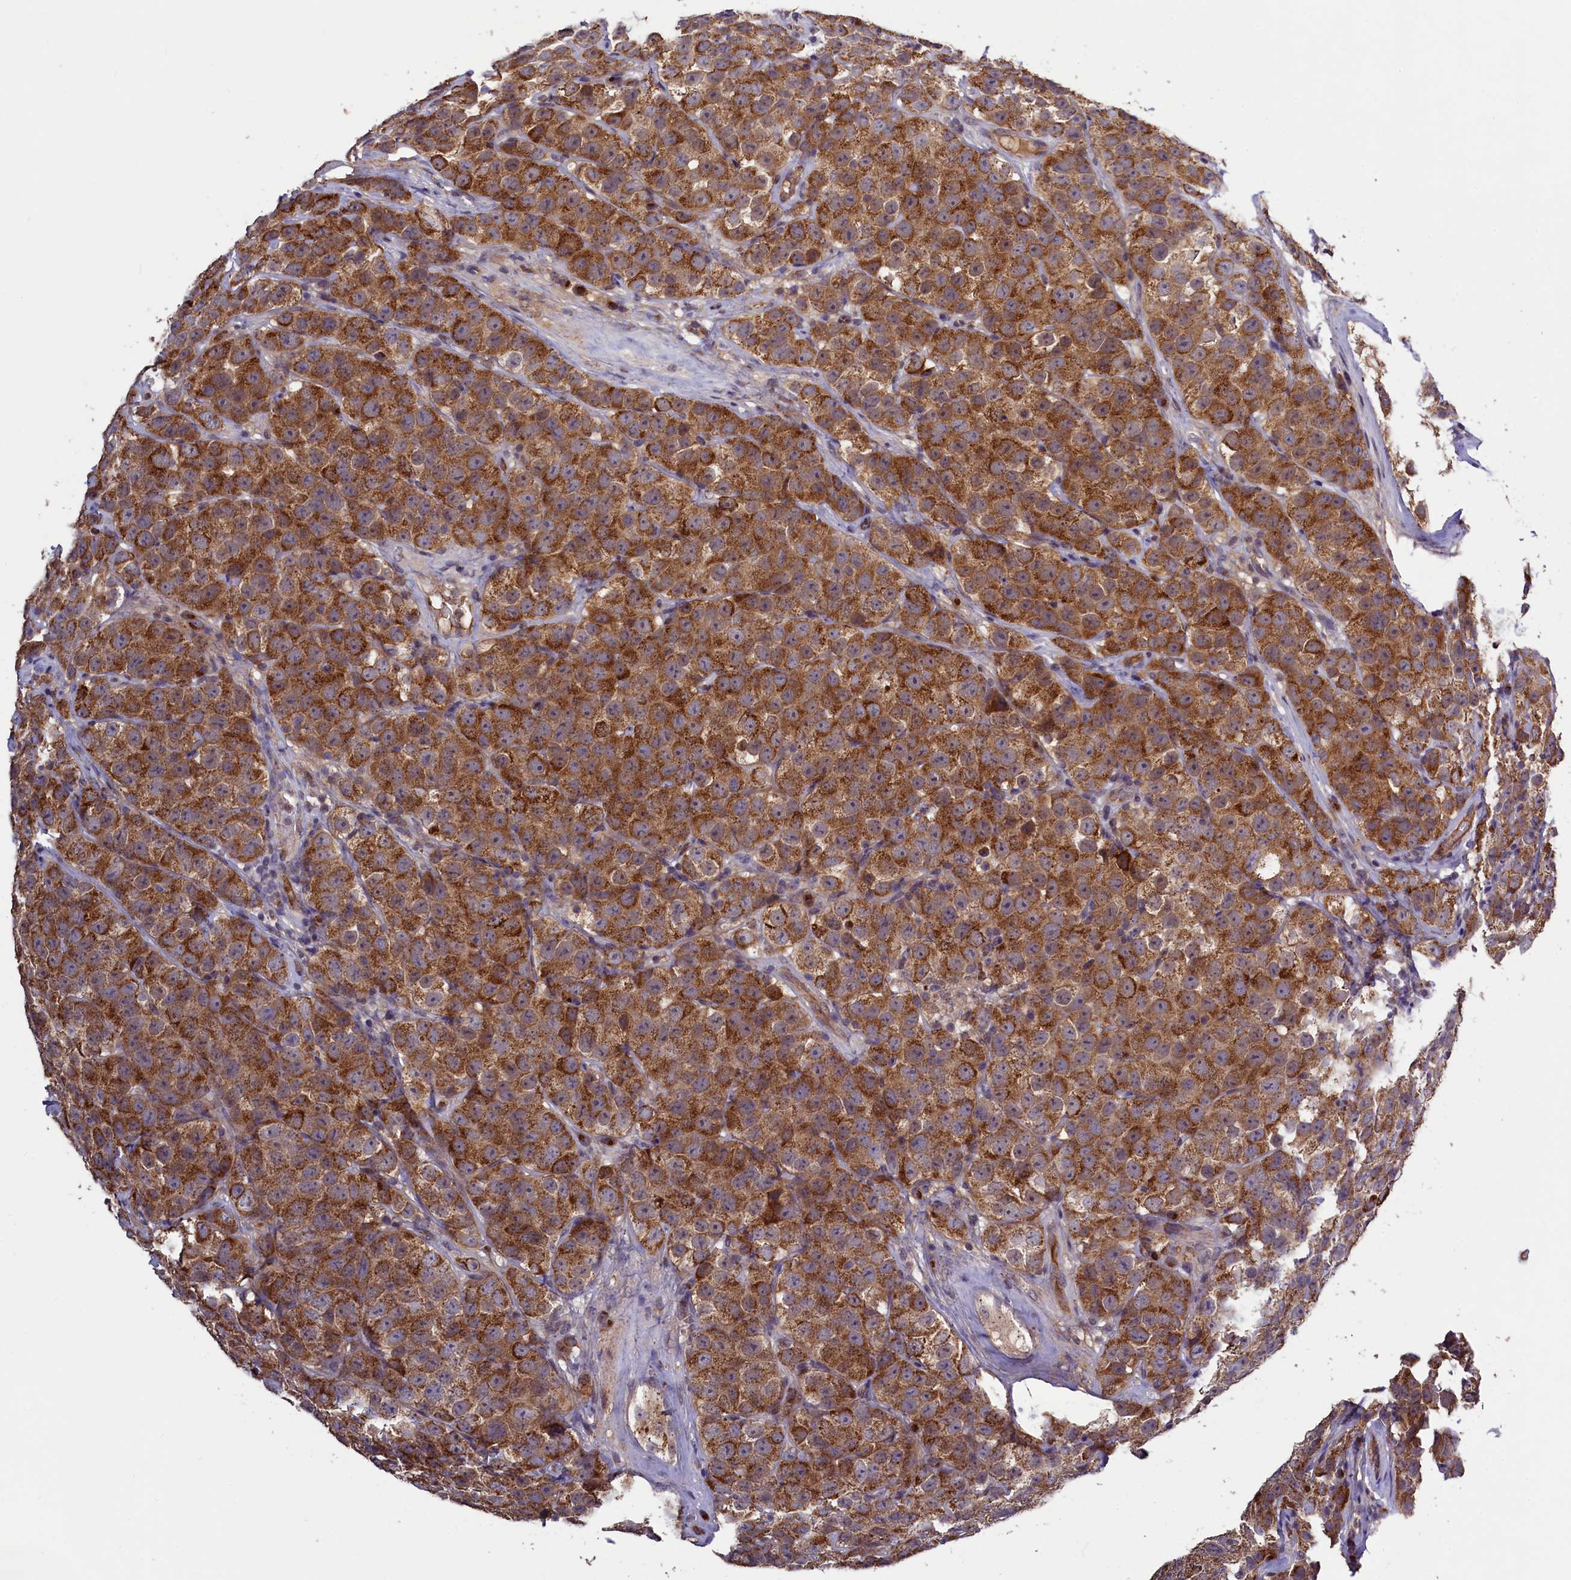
{"staining": {"intensity": "moderate", "quantity": ">75%", "location": "cytoplasmic/membranous"}, "tissue": "testis cancer", "cell_type": "Tumor cells", "image_type": "cancer", "snomed": [{"axis": "morphology", "description": "Seminoma, NOS"}, {"axis": "topography", "description": "Testis"}], "caption": "Testis cancer tissue exhibits moderate cytoplasmic/membranous expression in about >75% of tumor cells, visualized by immunohistochemistry.", "gene": "SEC24C", "patient": {"sex": "male", "age": 28}}